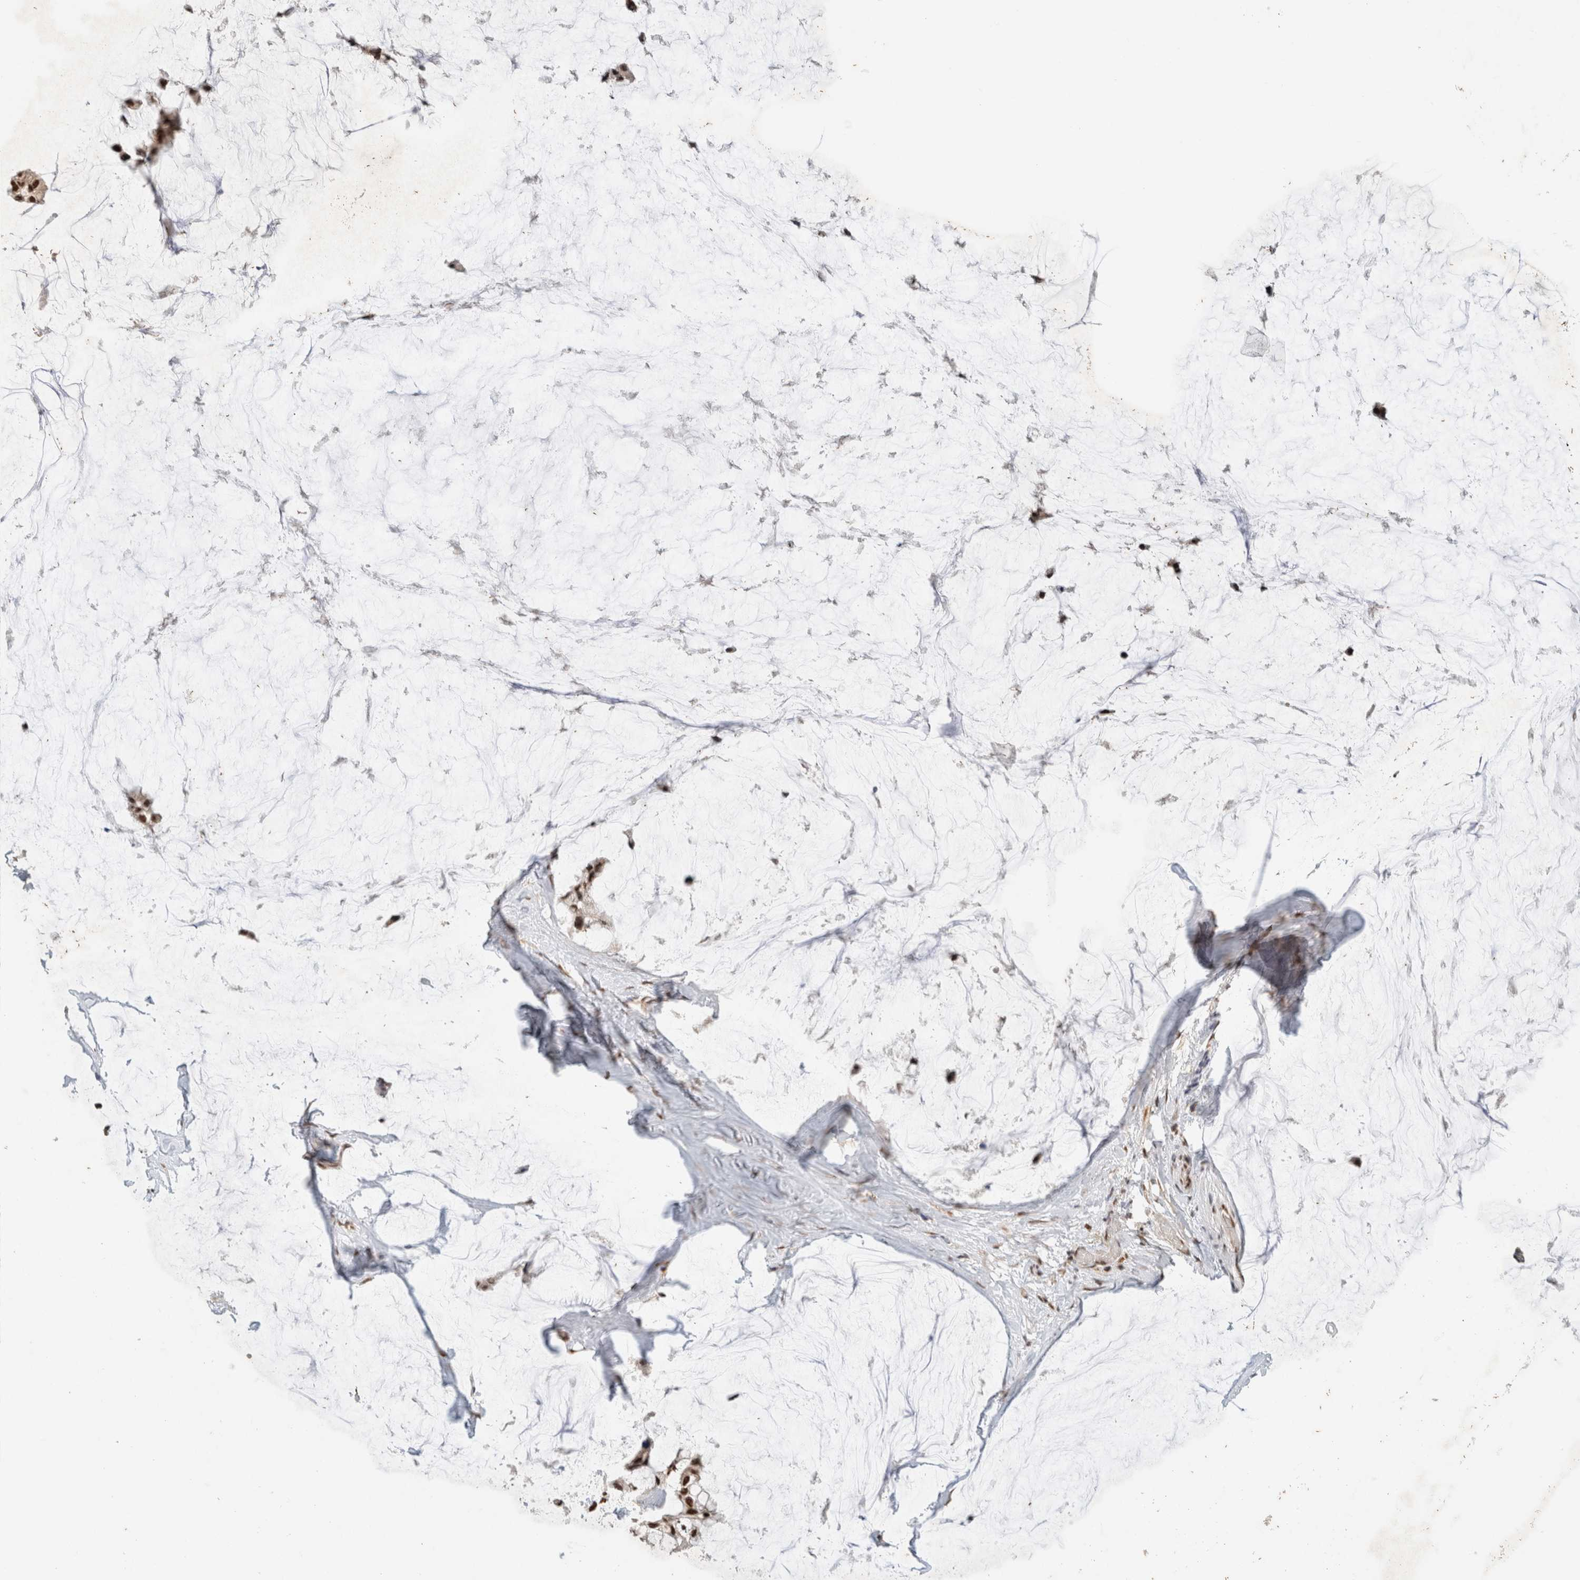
{"staining": {"intensity": "strong", "quantity": "25%-75%", "location": "nuclear"}, "tissue": "ovarian cancer", "cell_type": "Tumor cells", "image_type": "cancer", "snomed": [{"axis": "morphology", "description": "Cystadenocarcinoma, mucinous, NOS"}, {"axis": "topography", "description": "Ovary"}], "caption": "IHC photomicrograph of neoplastic tissue: human ovarian cancer stained using immunohistochemistry (IHC) shows high levels of strong protein expression localized specifically in the nuclear of tumor cells, appearing as a nuclear brown color.", "gene": "DDX42", "patient": {"sex": "female", "age": 39}}